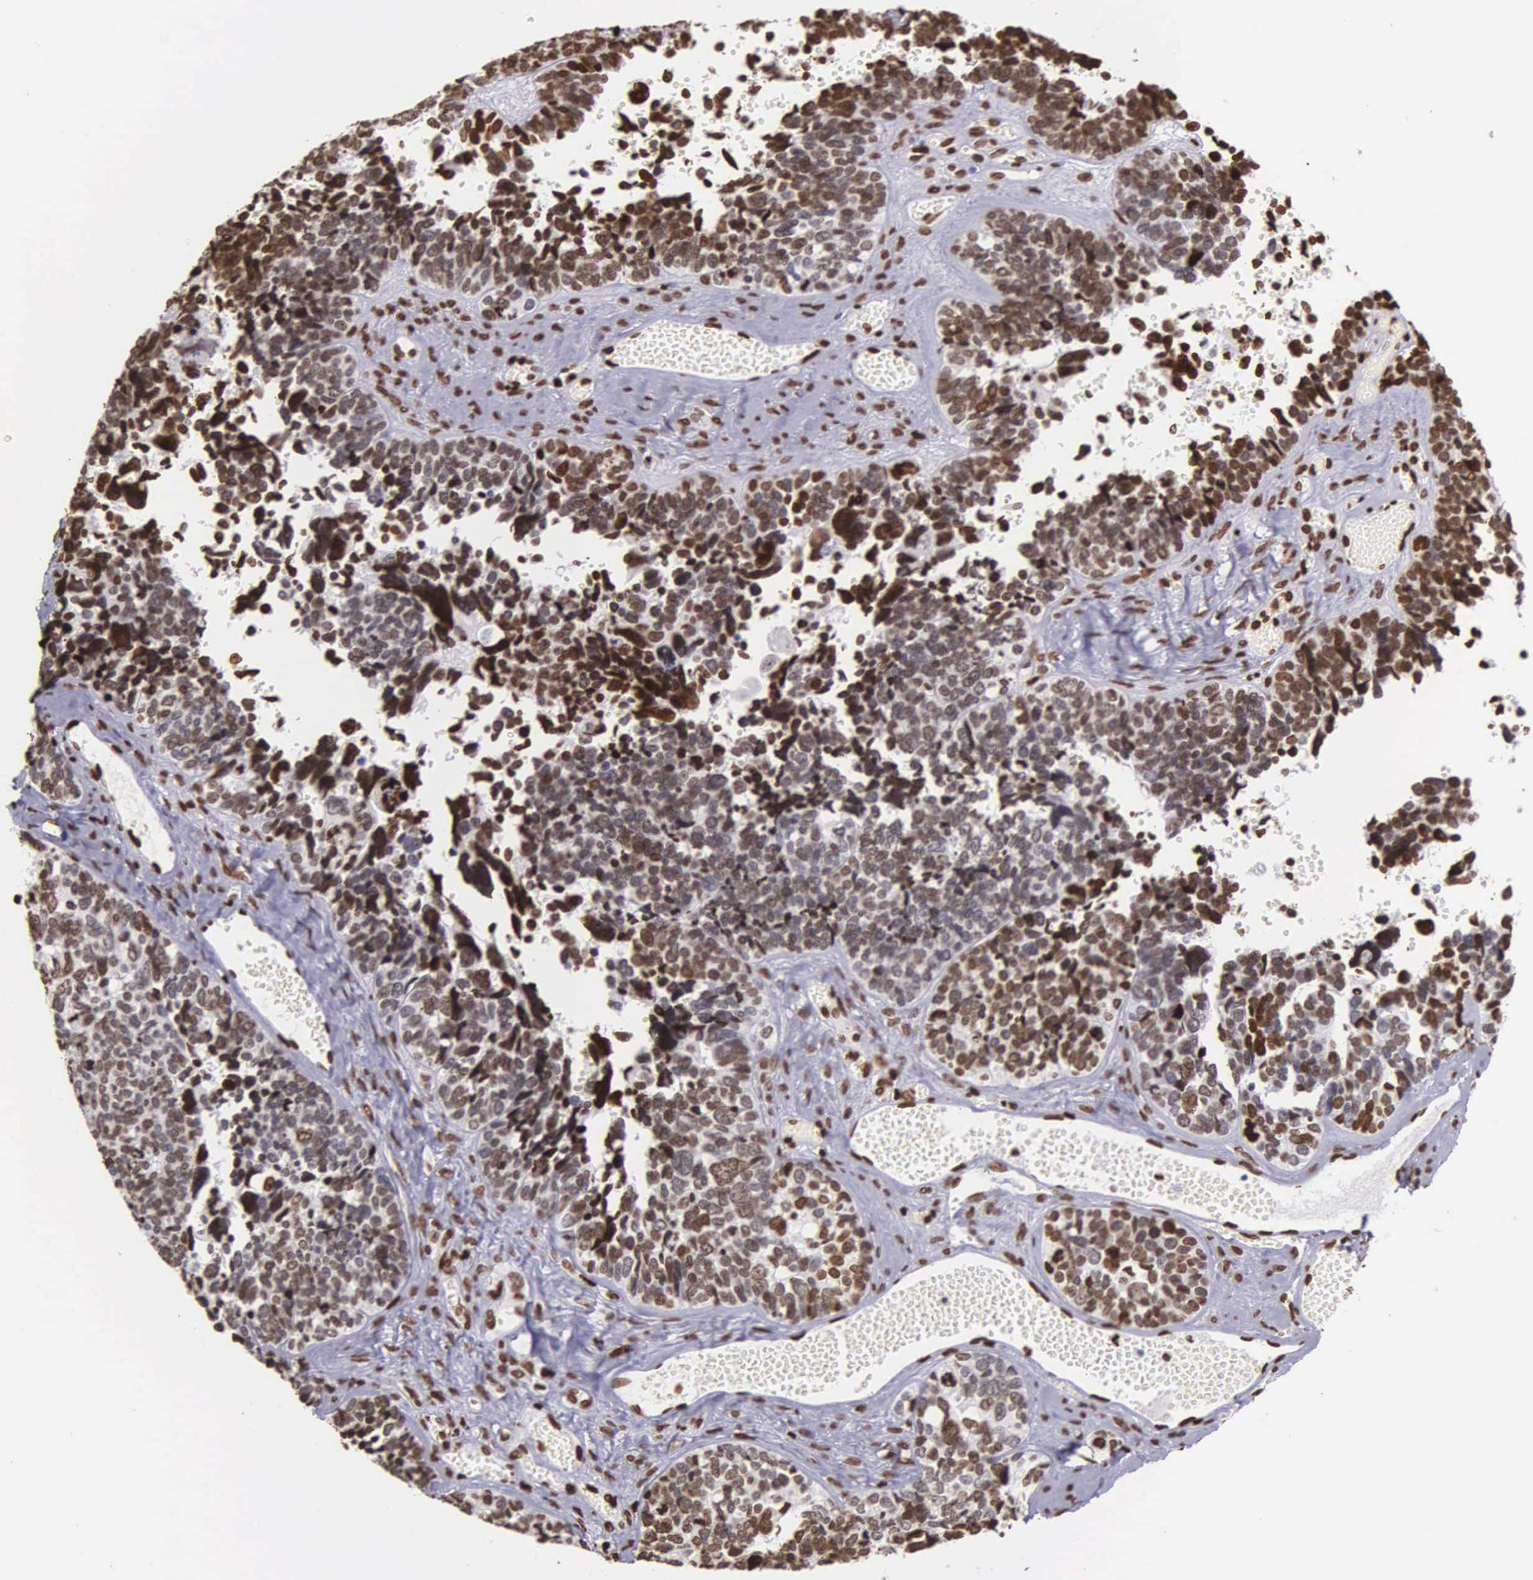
{"staining": {"intensity": "strong", "quantity": ">75%", "location": "nuclear"}, "tissue": "ovarian cancer", "cell_type": "Tumor cells", "image_type": "cancer", "snomed": [{"axis": "morphology", "description": "Cystadenocarcinoma, serous, NOS"}, {"axis": "topography", "description": "Ovary"}], "caption": "This is an image of immunohistochemistry staining of ovarian serous cystadenocarcinoma, which shows strong expression in the nuclear of tumor cells.", "gene": "H1-0", "patient": {"sex": "female", "age": 77}}